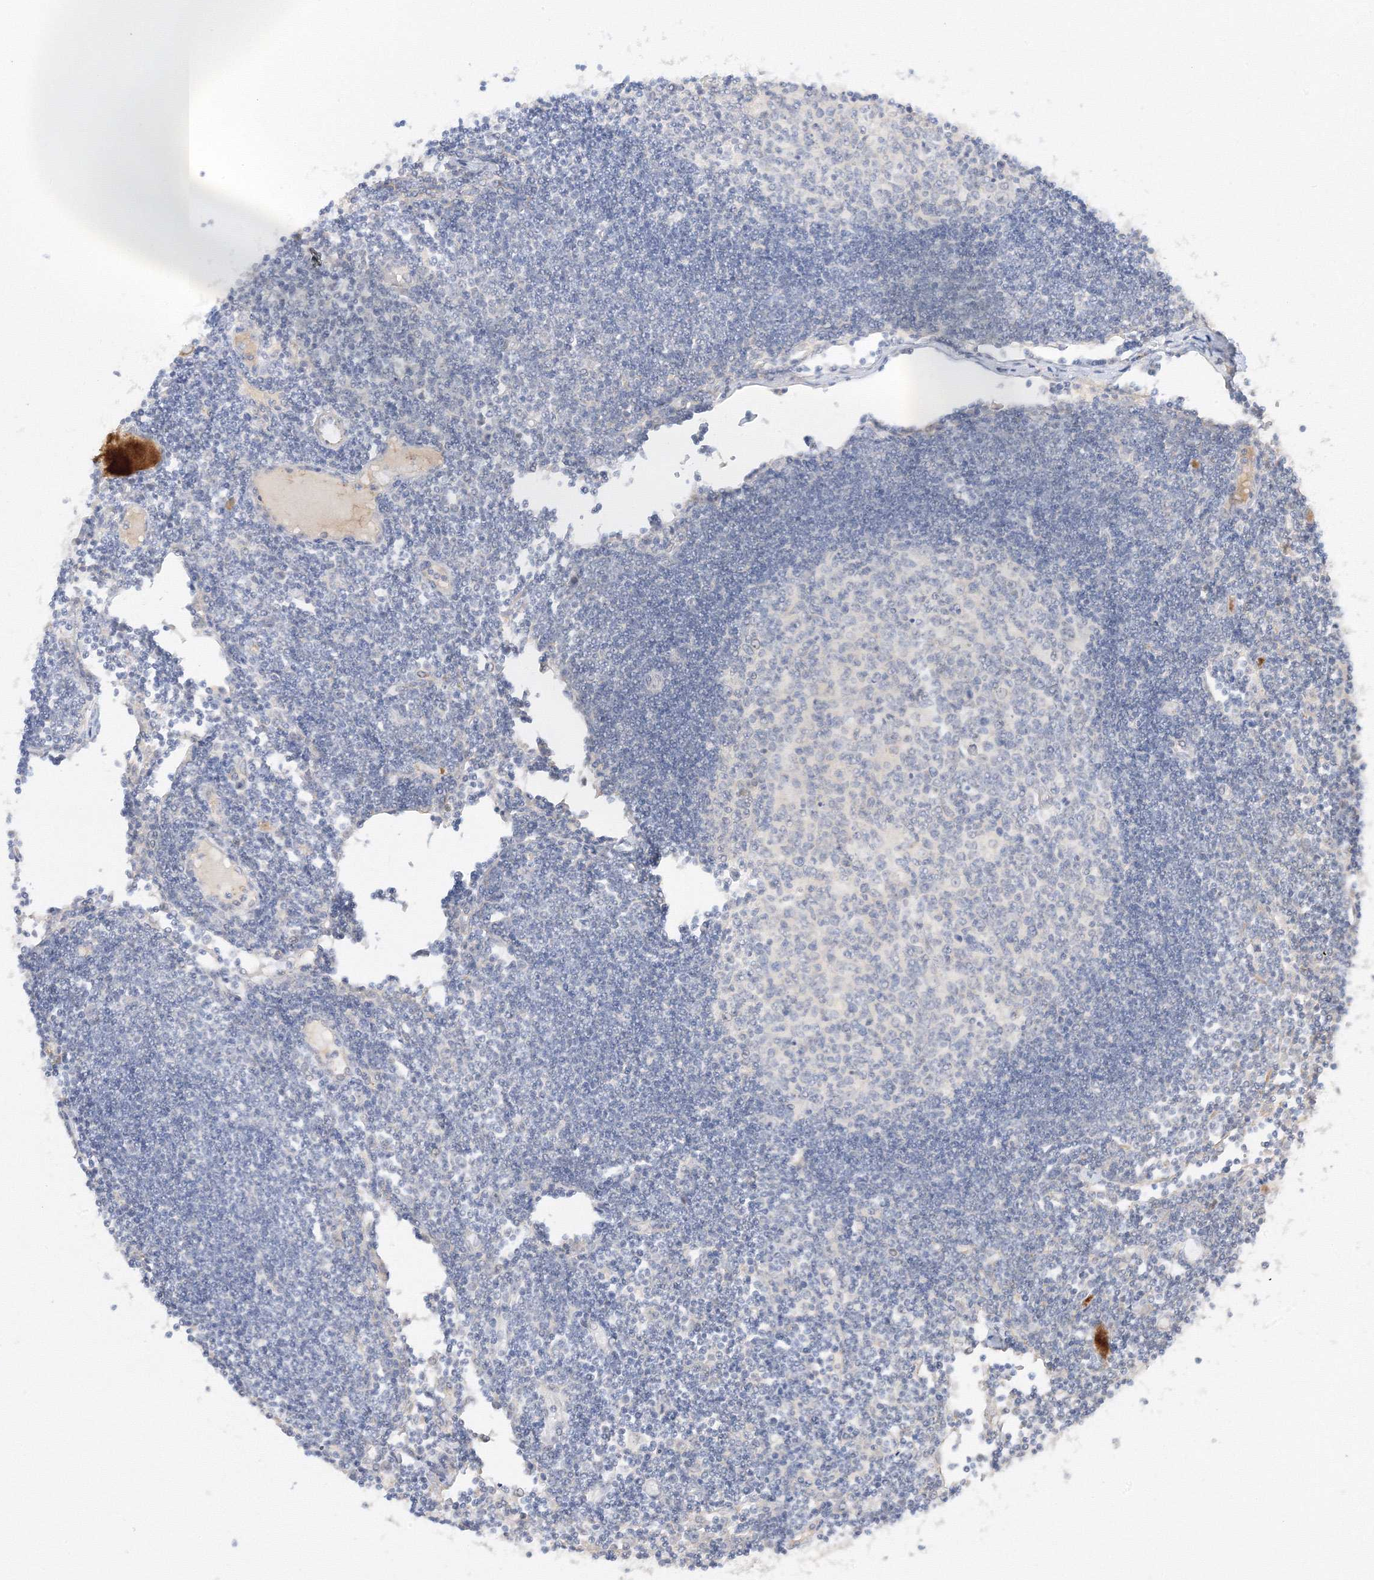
{"staining": {"intensity": "negative", "quantity": "none", "location": "none"}, "tissue": "lymph node", "cell_type": "Germinal center cells", "image_type": "normal", "snomed": [{"axis": "morphology", "description": "Normal tissue, NOS"}, {"axis": "topography", "description": "Lymph node"}], "caption": "There is no significant staining in germinal center cells of lymph node.", "gene": "ETAA1", "patient": {"sex": "female", "age": 11}}